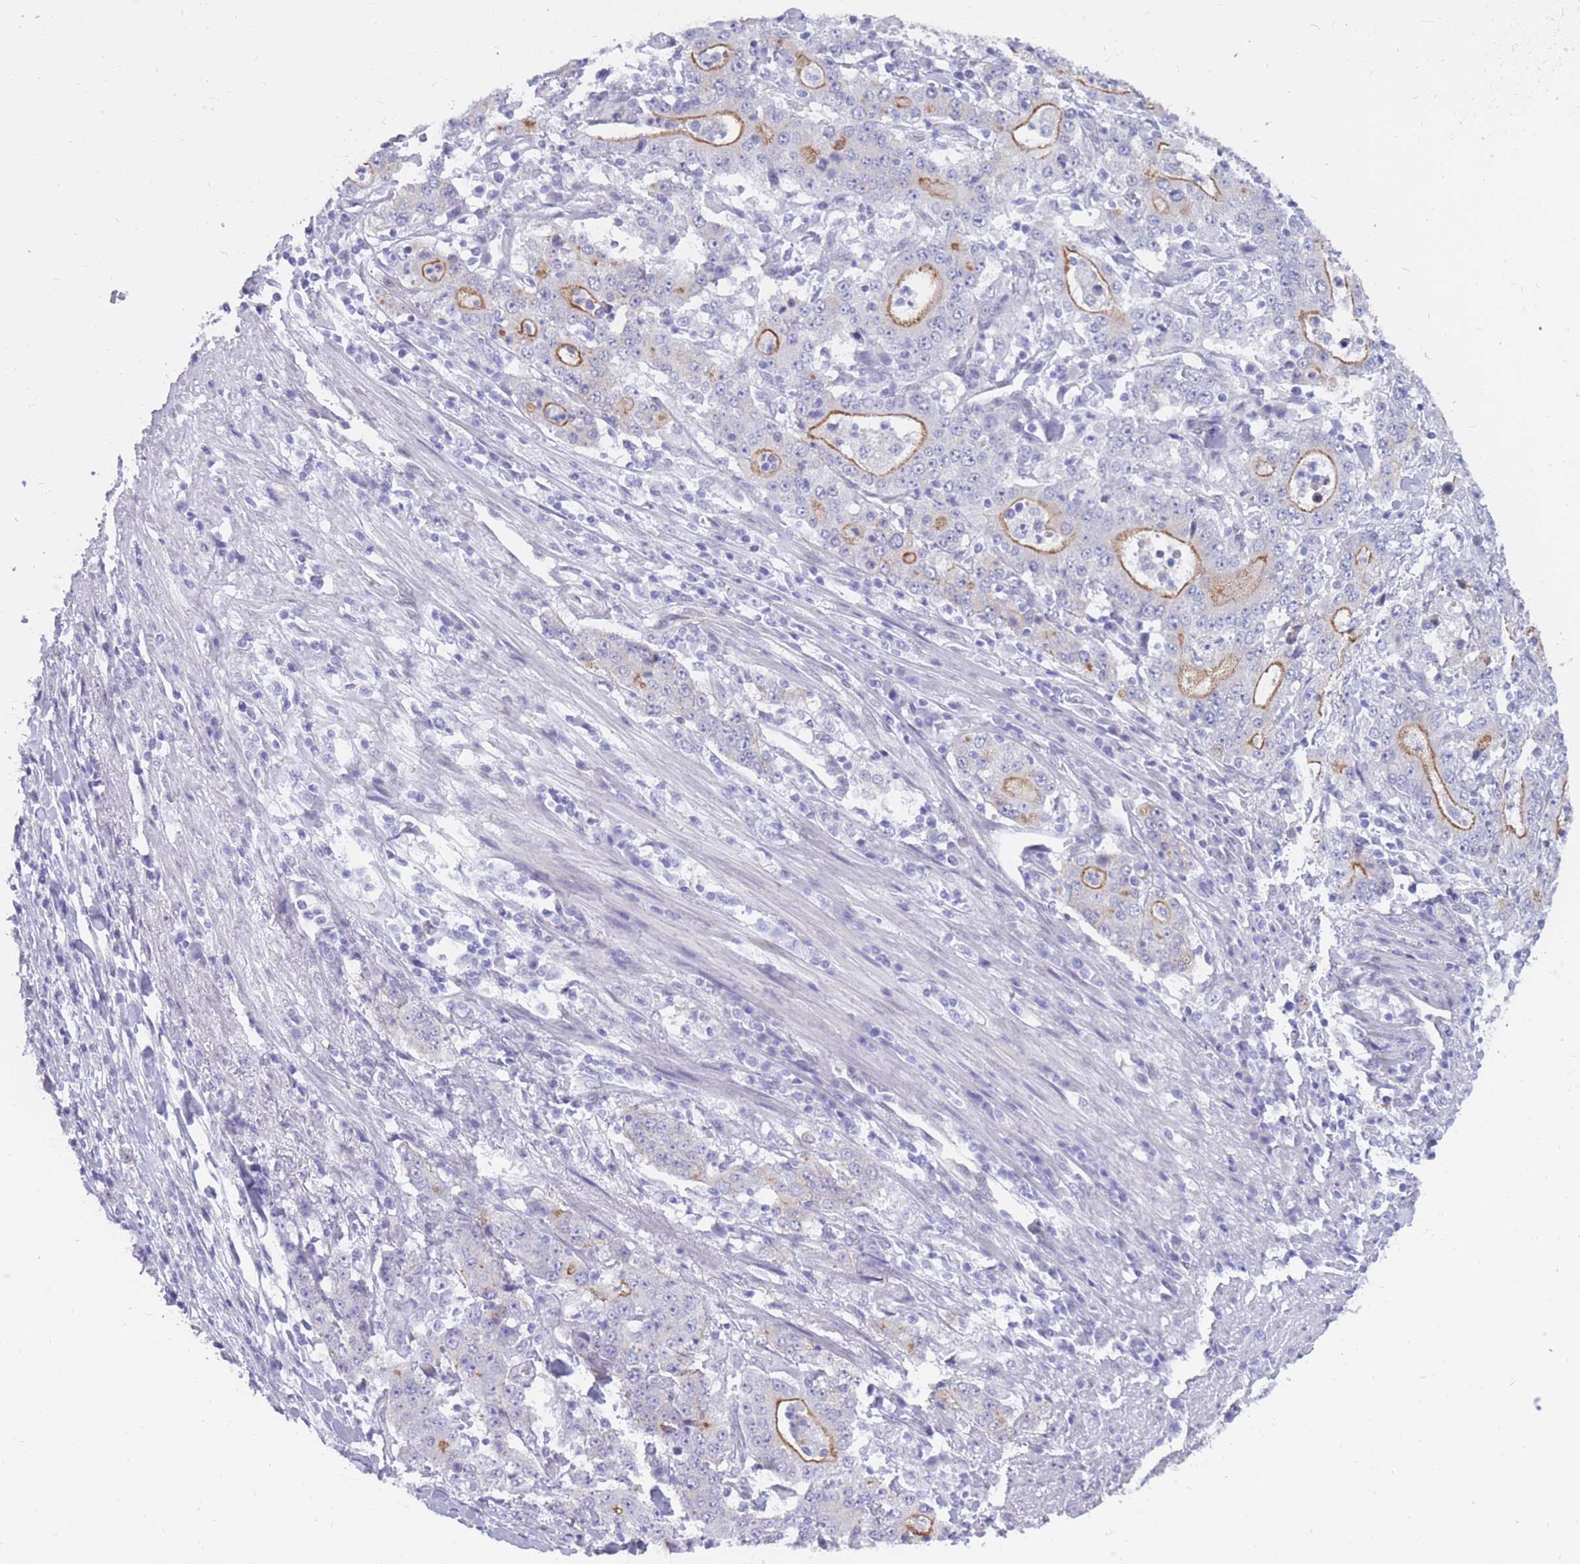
{"staining": {"intensity": "moderate", "quantity": "<25%", "location": "cytoplasmic/membranous"}, "tissue": "stomach cancer", "cell_type": "Tumor cells", "image_type": "cancer", "snomed": [{"axis": "morphology", "description": "Normal tissue, NOS"}, {"axis": "morphology", "description": "Adenocarcinoma, NOS"}, {"axis": "topography", "description": "Stomach, upper"}, {"axis": "topography", "description": "Stomach"}], "caption": "Human stomach cancer stained with a protein marker demonstrates moderate staining in tumor cells.", "gene": "HOOK2", "patient": {"sex": "male", "age": 59}}